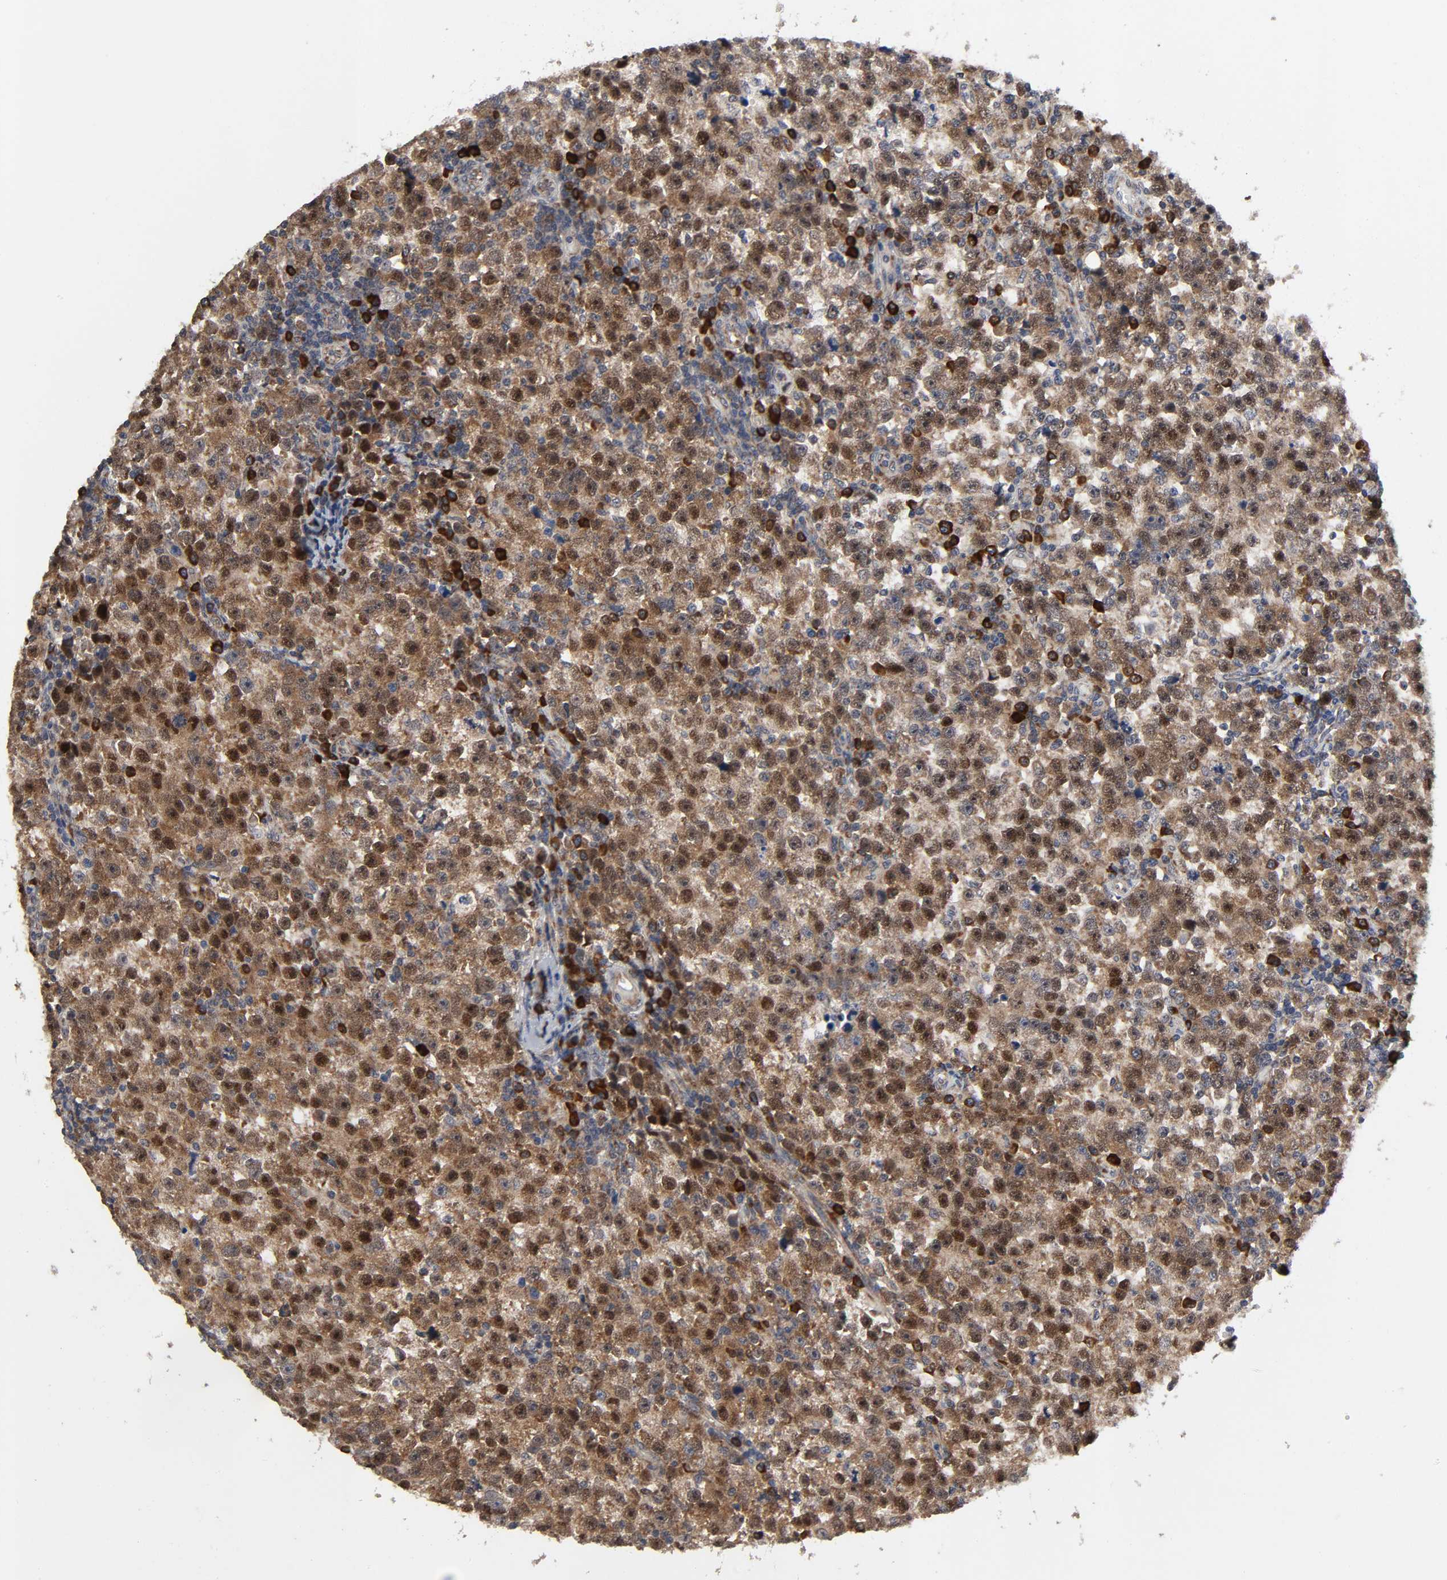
{"staining": {"intensity": "strong", "quantity": ">75%", "location": "cytoplasmic/membranous,nuclear"}, "tissue": "testis cancer", "cell_type": "Tumor cells", "image_type": "cancer", "snomed": [{"axis": "morphology", "description": "Seminoma, NOS"}, {"axis": "topography", "description": "Testis"}], "caption": "Immunohistochemical staining of seminoma (testis) shows strong cytoplasmic/membranous and nuclear protein expression in approximately >75% of tumor cells.", "gene": "SLC30A9", "patient": {"sex": "male", "age": 43}}